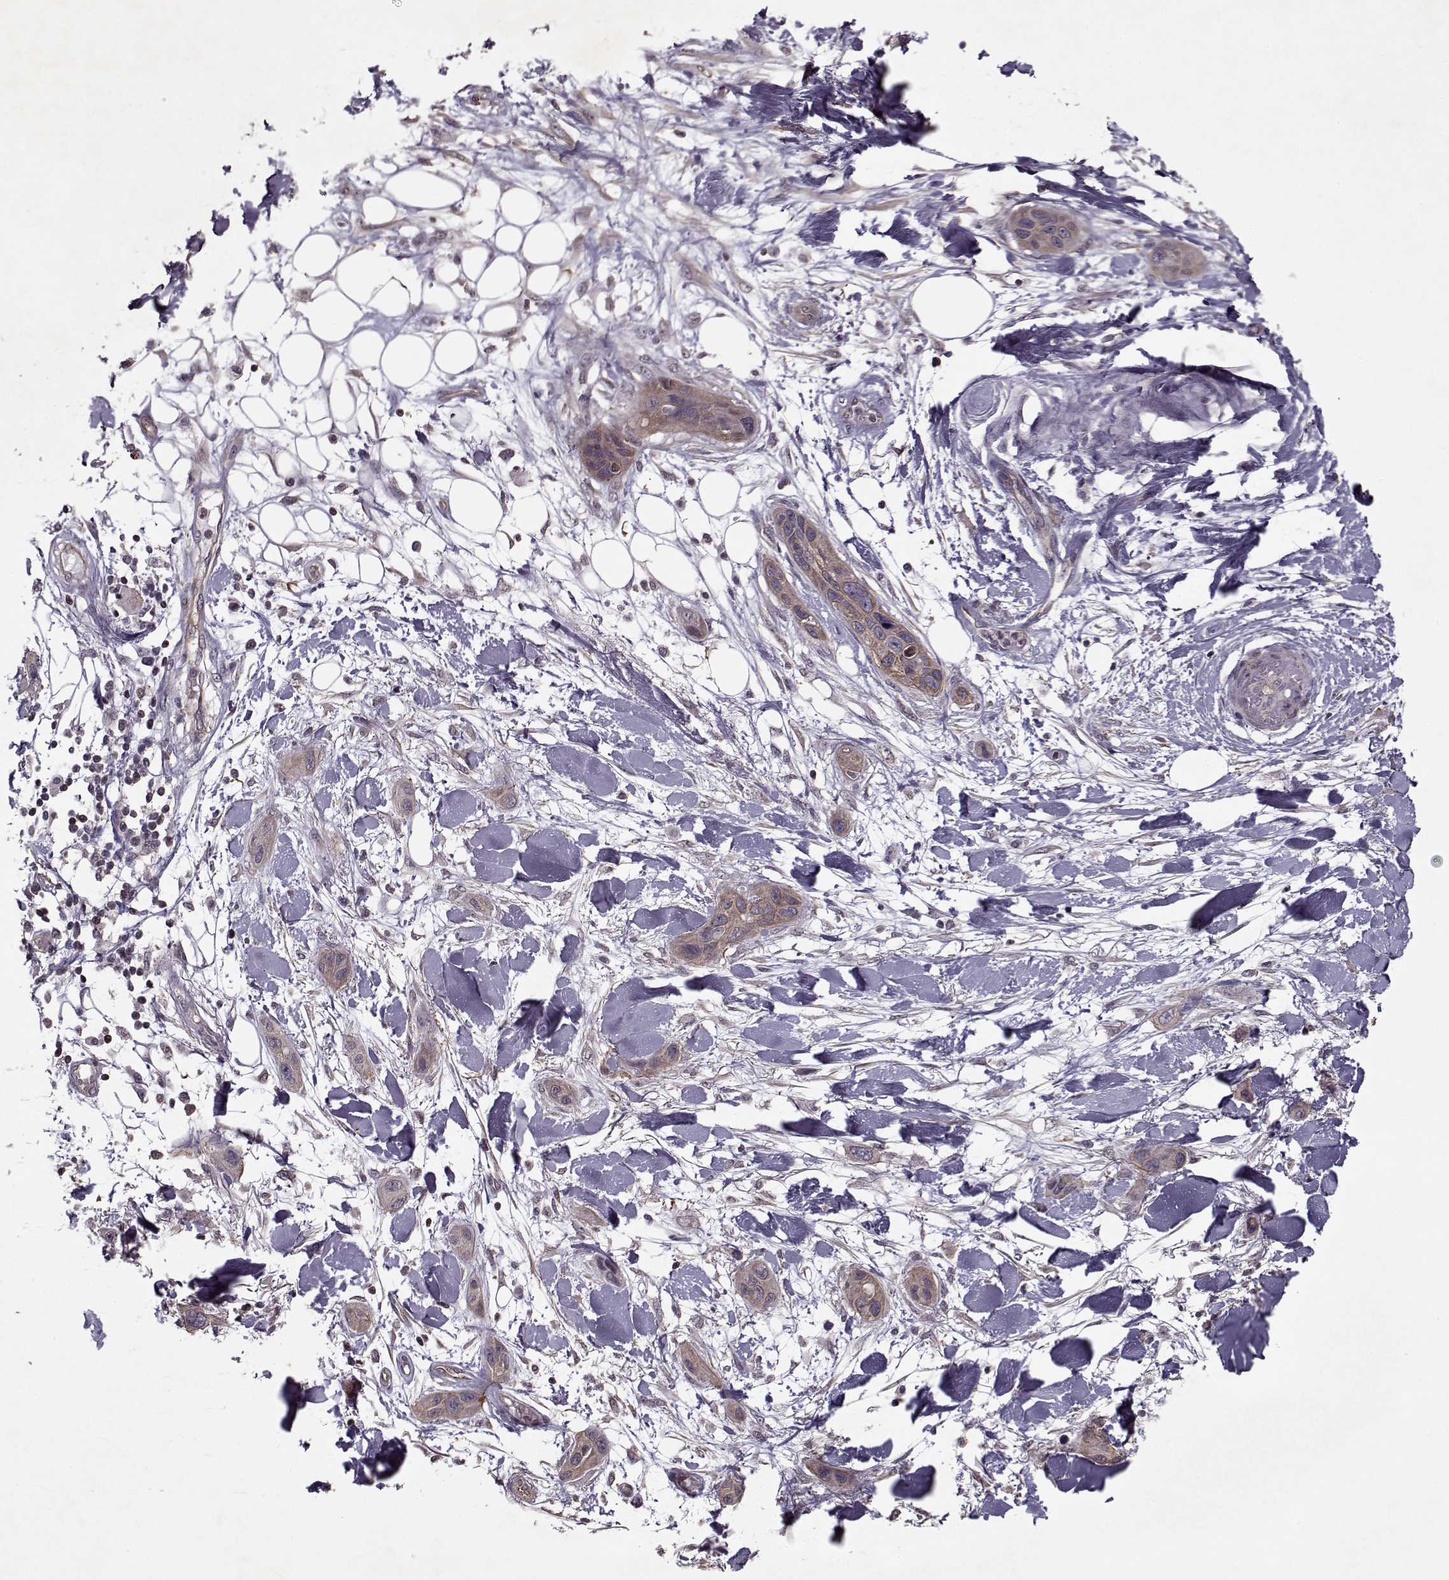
{"staining": {"intensity": "moderate", "quantity": ">75%", "location": "cytoplasmic/membranous"}, "tissue": "skin cancer", "cell_type": "Tumor cells", "image_type": "cancer", "snomed": [{"axis": "morphology", "description": "Squamous cell carcinoma, NOS"}, {"axis": "topography", "description": "Skin"}], "caption": "The immunohistochemical stain shows moderate cytoplasmic/membranous expression in tumor cells of skin cancer (squamous cell carcinoma) tissue.", "gene": "KRT9", "patient": {"sex": "male", "age": 79}}